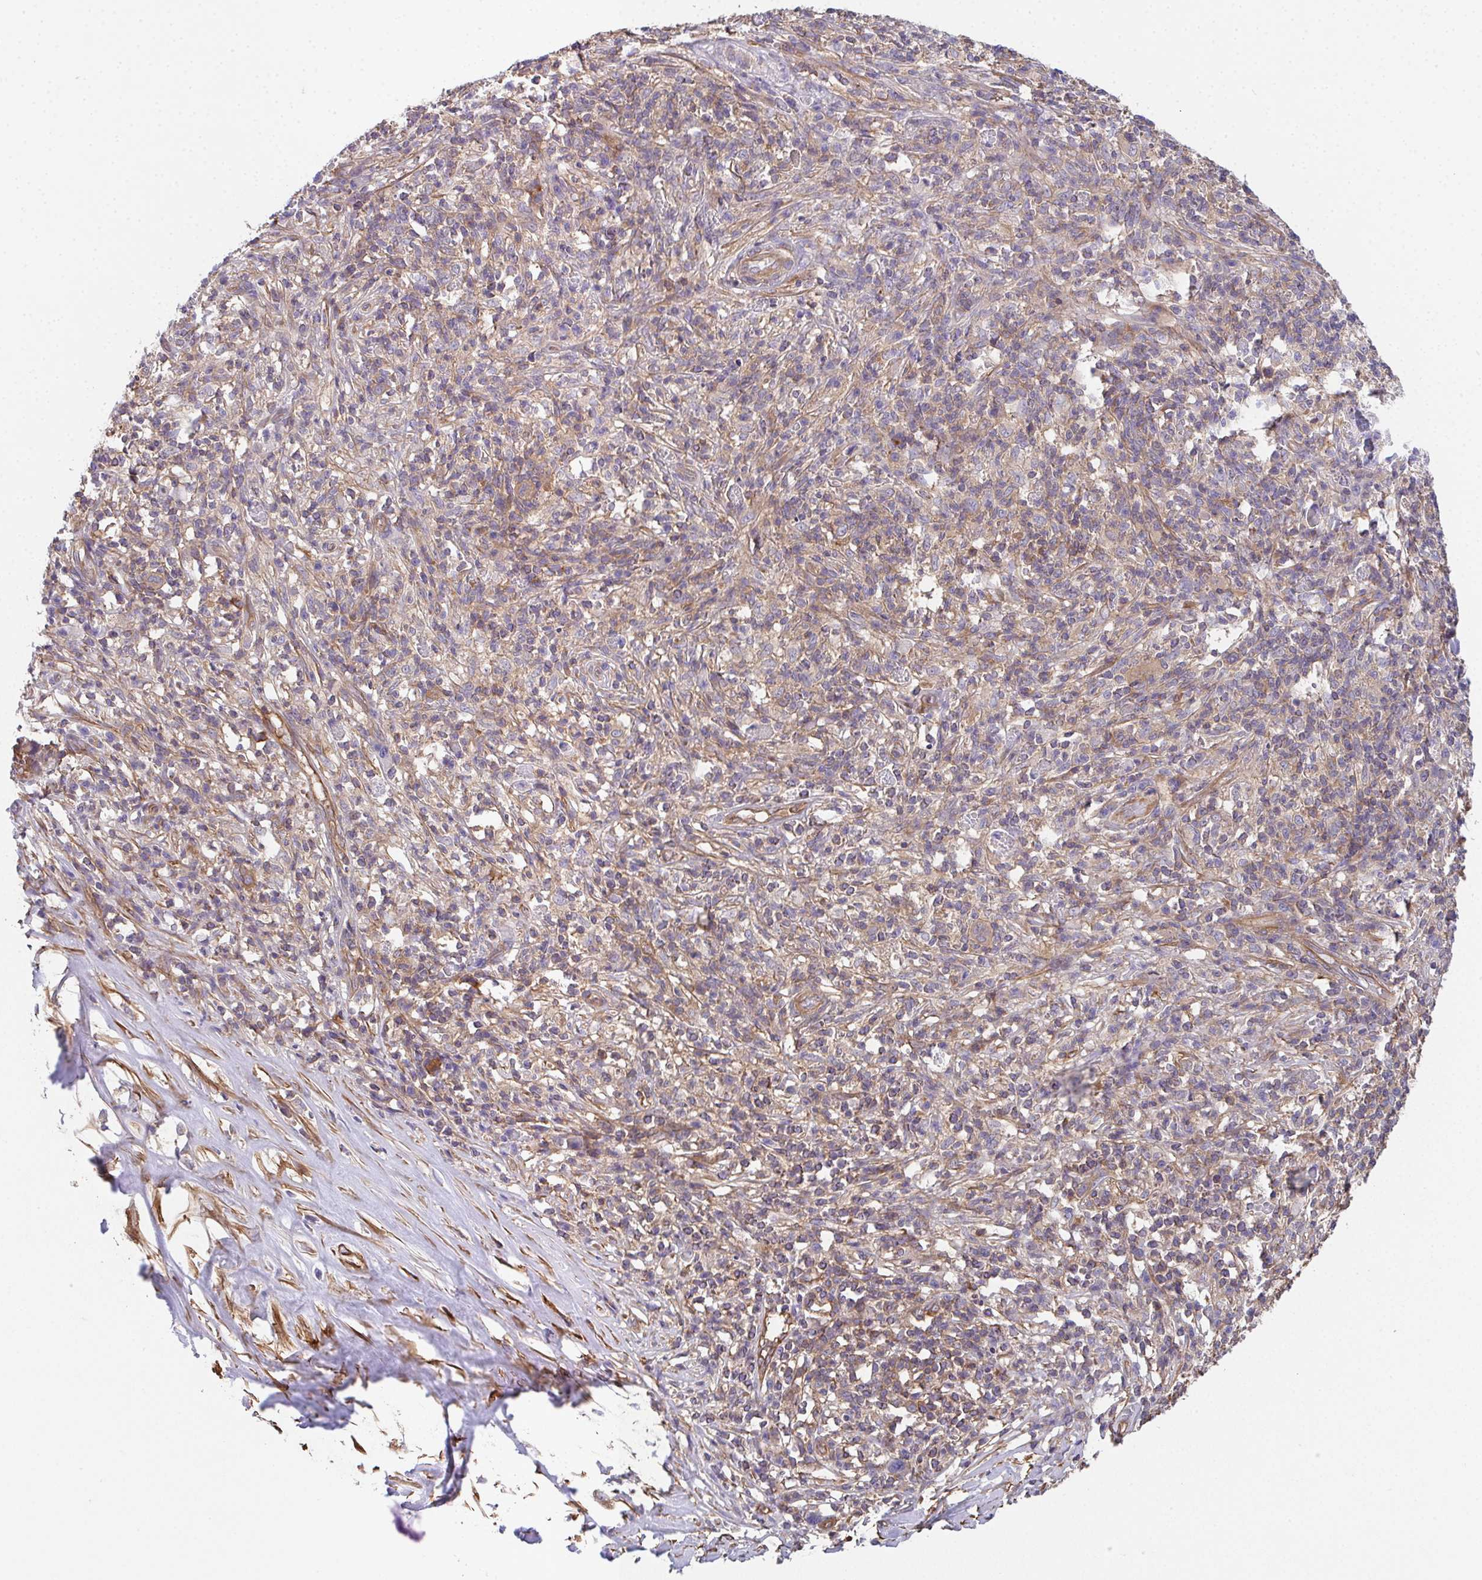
{"staining": {"intensity": "weak", "quantity": "<25%", "location": "cytoplasmic/membranous"}, "tissue": "melanoma", "cell_type": "Tumor cells", "image_type": "cancer", "snomed": [{"axis": "morphology", "description": "Malignant melanoma, NOS"}, {"axis": "topography", "description": "Skin"}], "caption": "A histopathology image of melanoma stained for a protein reveals no brown staining in tumor cells.", "gene": "TMEM229A", "patient": {"sex": "male", "age": 66}}